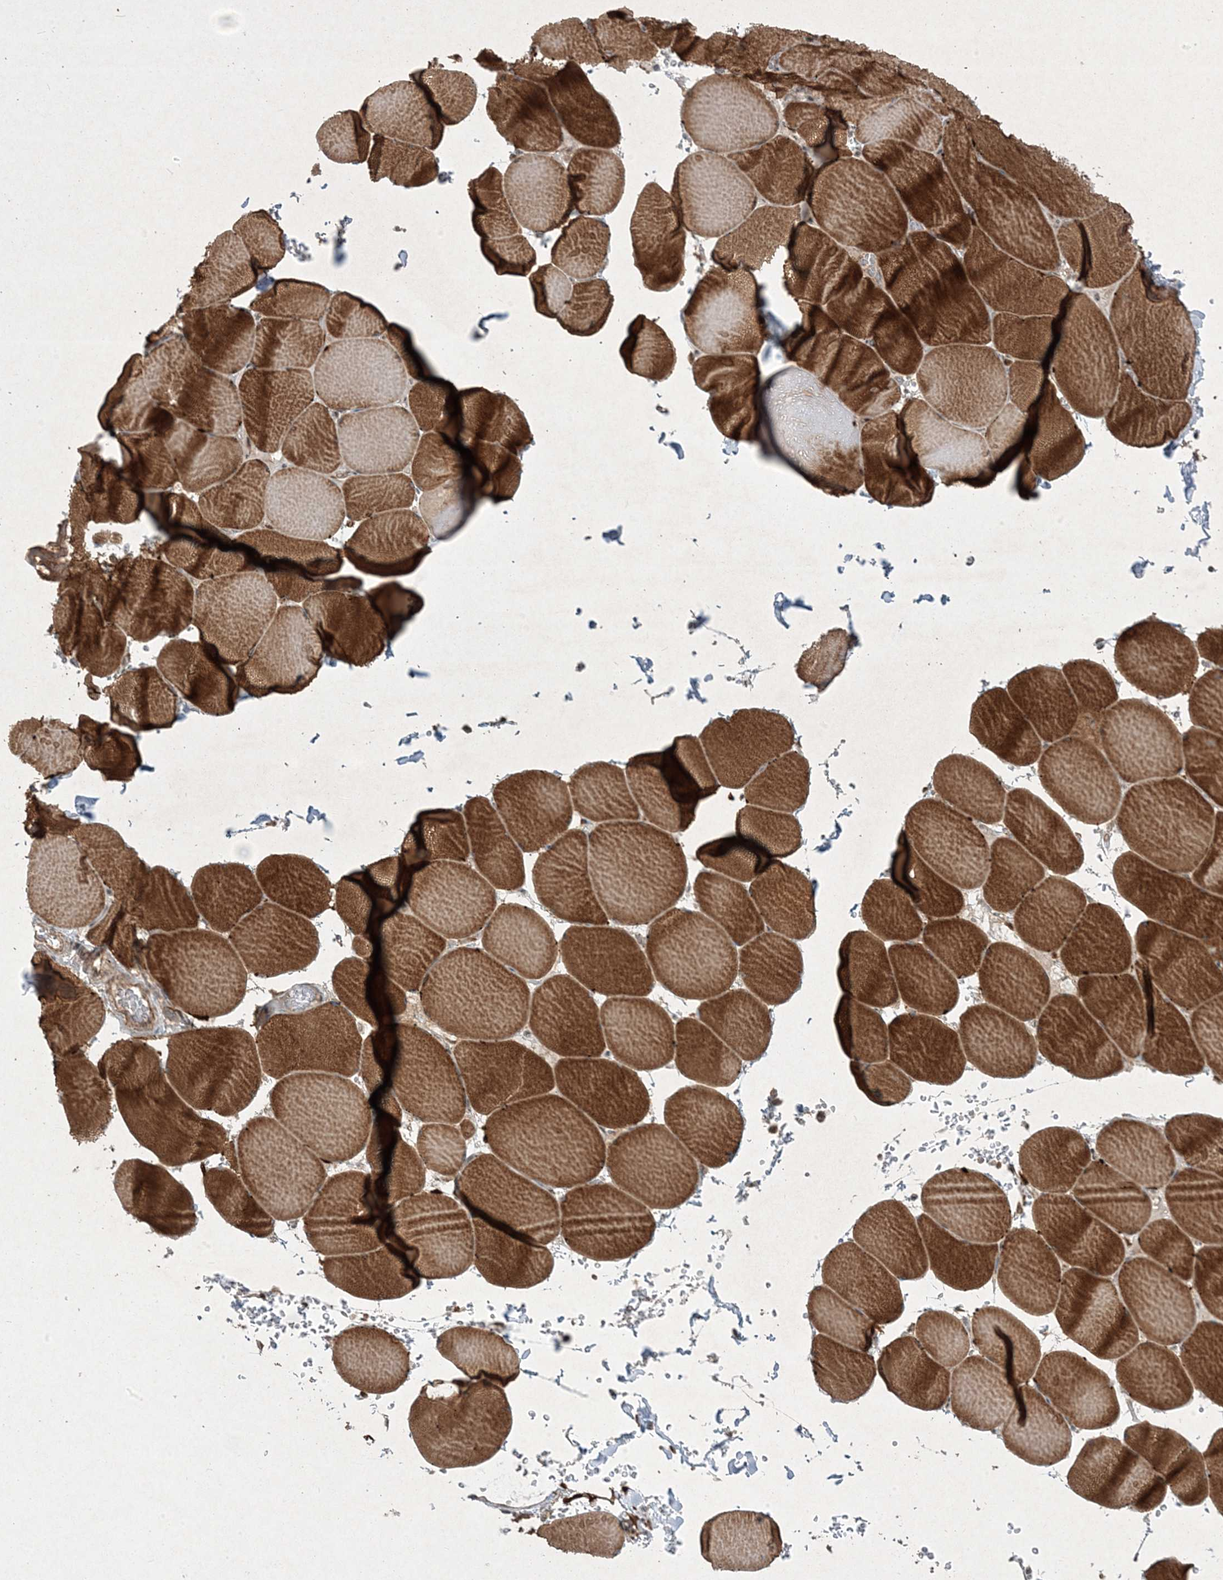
{"staining": {"intensity": "strong", "quantity": ">75%", "location": "cytoplasmic/membranous"}, "tissue": "skeletal muscle", "cell_type": "Myocytes", "image_type": "normal", "snomed": [{"axis": "morphology", "description": "Normal tissue, NOS"}, {"axis": "topography", "description": "Skeletal muscle"}, {"axis": "topography", "description": "Head-Neck"}], "caption": "Human skeletal muscle stained with a protein marker reveals strong staining in myocytes.", "gene": "PLEKHM2", "patient": {"sex": "male", "age": 66}}